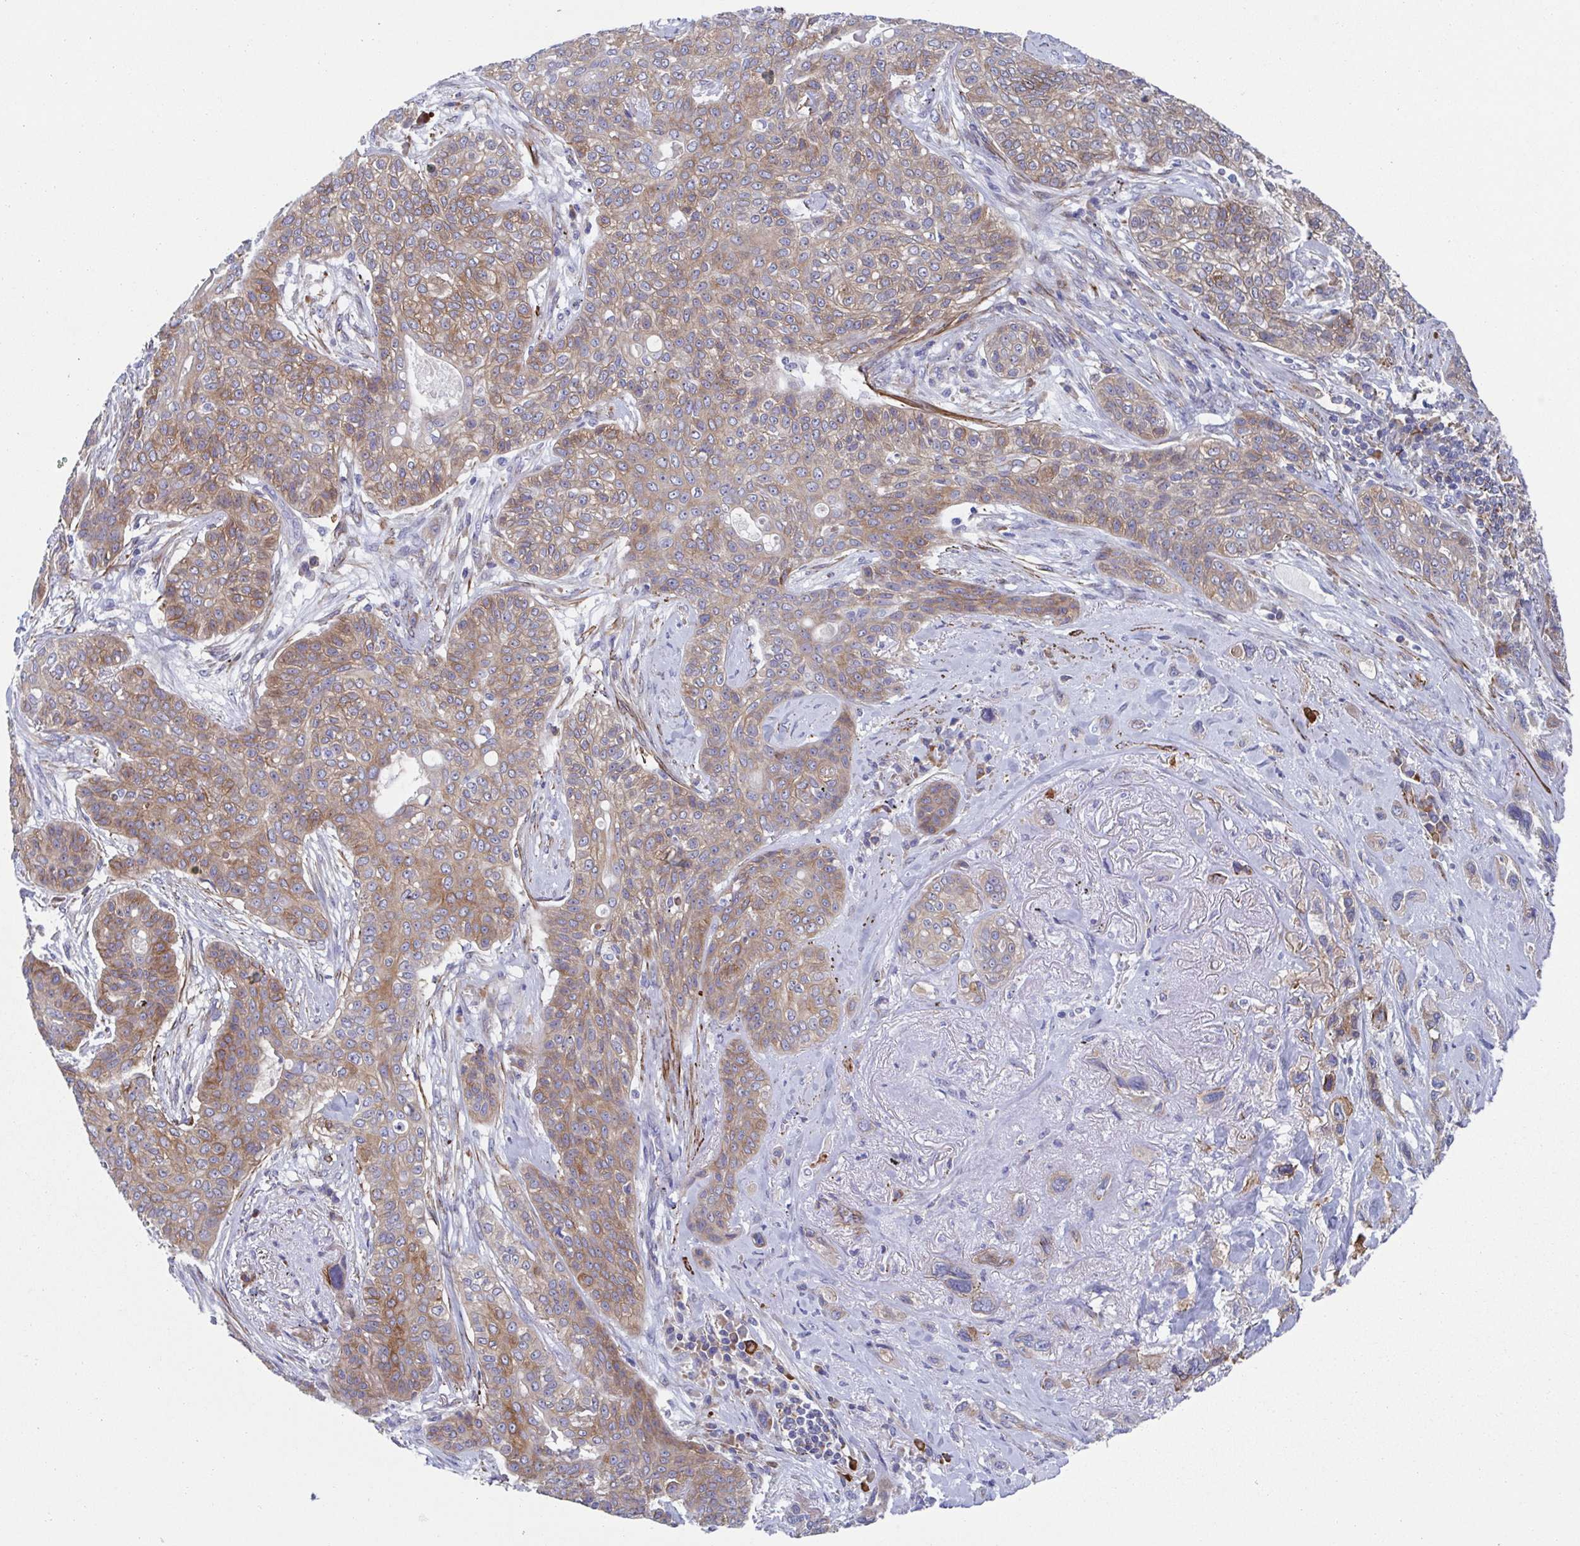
{"staining": {"intensity": "moderate", "quantity": "25%-75%", "location": "cytoplasmic/membranous"}, "tissue": "lung cancer", "cell_type": "Tumor cells", "image_type": "cancer", "snomed": [{"axis": "morphology", "description": "Squamous cell carcinoma, NOS"}, {"axis": "topography", "description": "Lung"}], "caption": "DAB (3,3'-diaminobenzidine) immunohistochemical staining of lung cancer exhibits moderate cytoplasmic/membranous protein positivity in about 25%-75% of tumor cells.", "gene": "KLC3", "patient": {"sex": "female", "age": 70}}